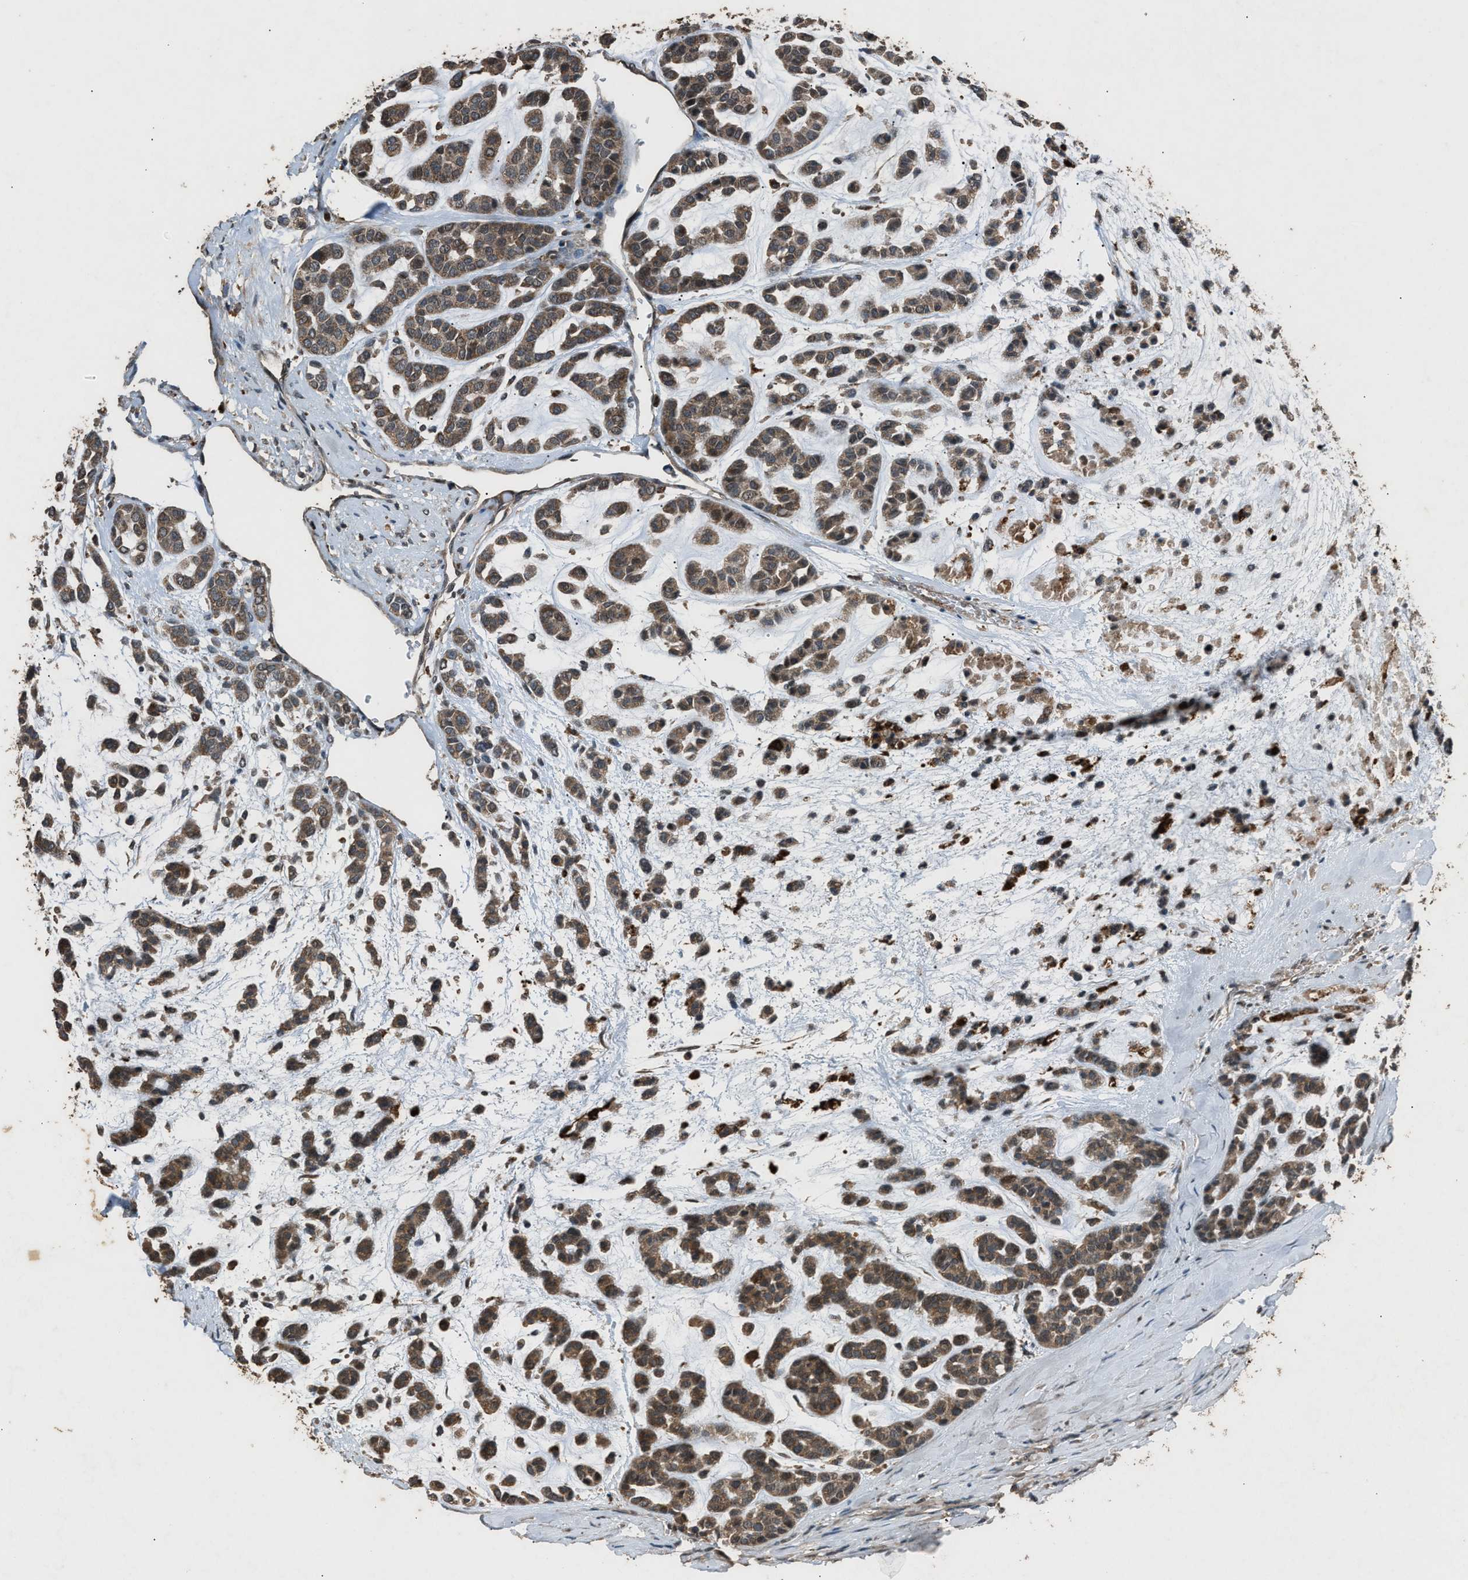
{"staining": {"intensity": "moderate", "quantity": ">75%", "location": "cytoplasmic/membranous"}, "tissue": "head and neck cancer", "cell_type": "Tumor cells", "image_type": "cancer", "snomed": [{"axis": "morphology", "description": "Adenocarcinoma, NOS"}, {"axis": "morphology", "description": "Adenoma, NOS"}, {"axis": "topography", "description": "Head-Neck"}], "caption": "Immunohistochemistry histopathology image of neoplastic tissue: head and neck cancer stained using immunohistochemistry reveals medium levels of moderate protein expression localized specifically in the cytoplasmic/membranous of tumor cells, appearing as a cytoplasmic/membranous brown color.", "gene": "PSMD1", "patient": {"sex": "female", "age": 55}}